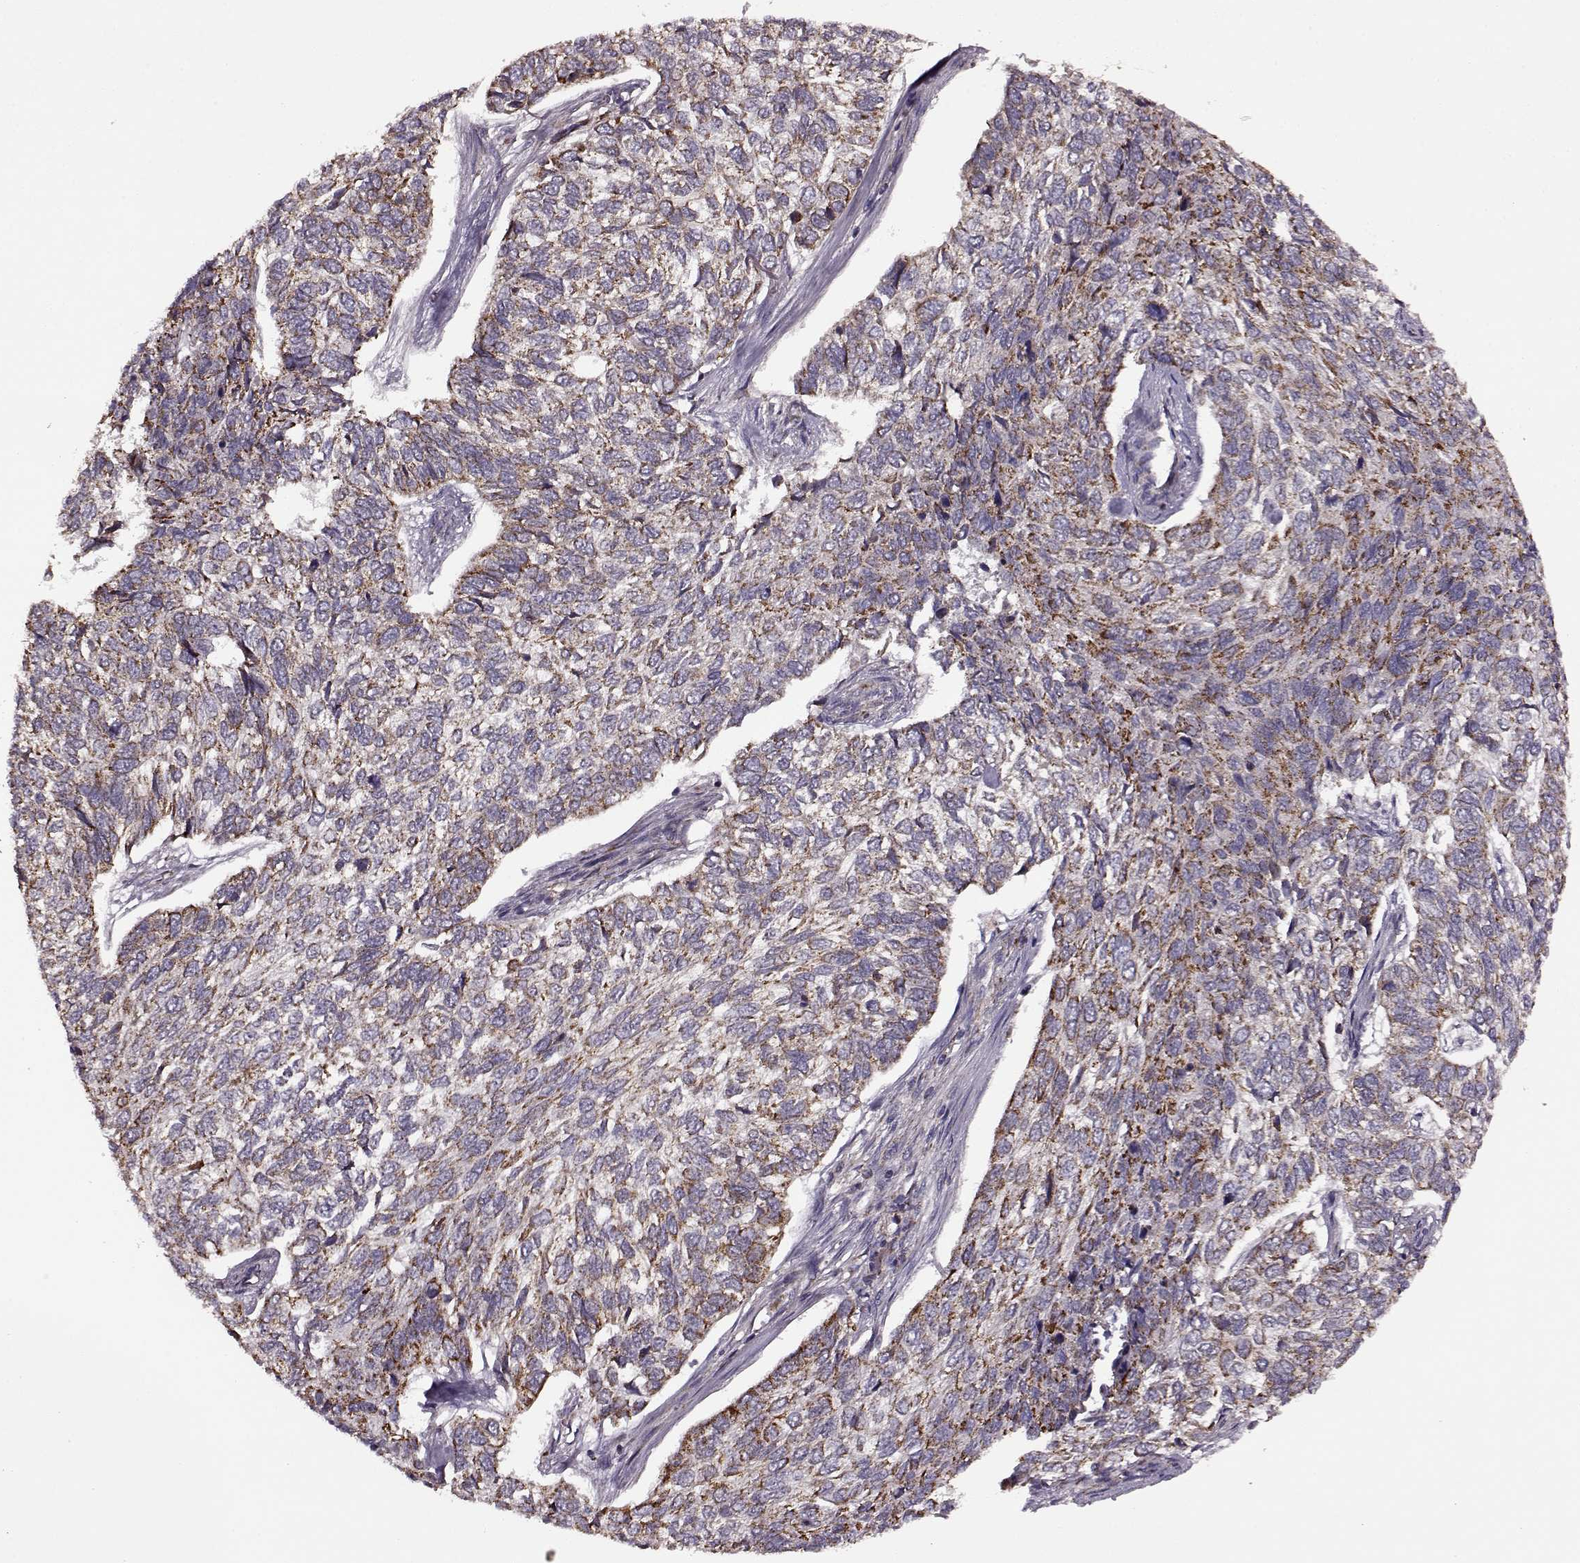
{"staining": {"intensity": "strong", "quantity": ">75%", "location": "cytoplasmic/membranous"}, "tissue": "skin cancer", "cell_type": "Tumor cells", "image_type": "cancer", "snomed": [{"axis": "morphology", "description": "Basal cell carcinoma"}, {"axis": "topography", "description": "Skin"}], "caption": "A brown stain shows strong cytoplasmic/membranous positivity of a protein in human basal cell carcinoma (skin) tumor cells.", "gene": "MTSS1", "patient": {"sex": "female", "age": 65}}